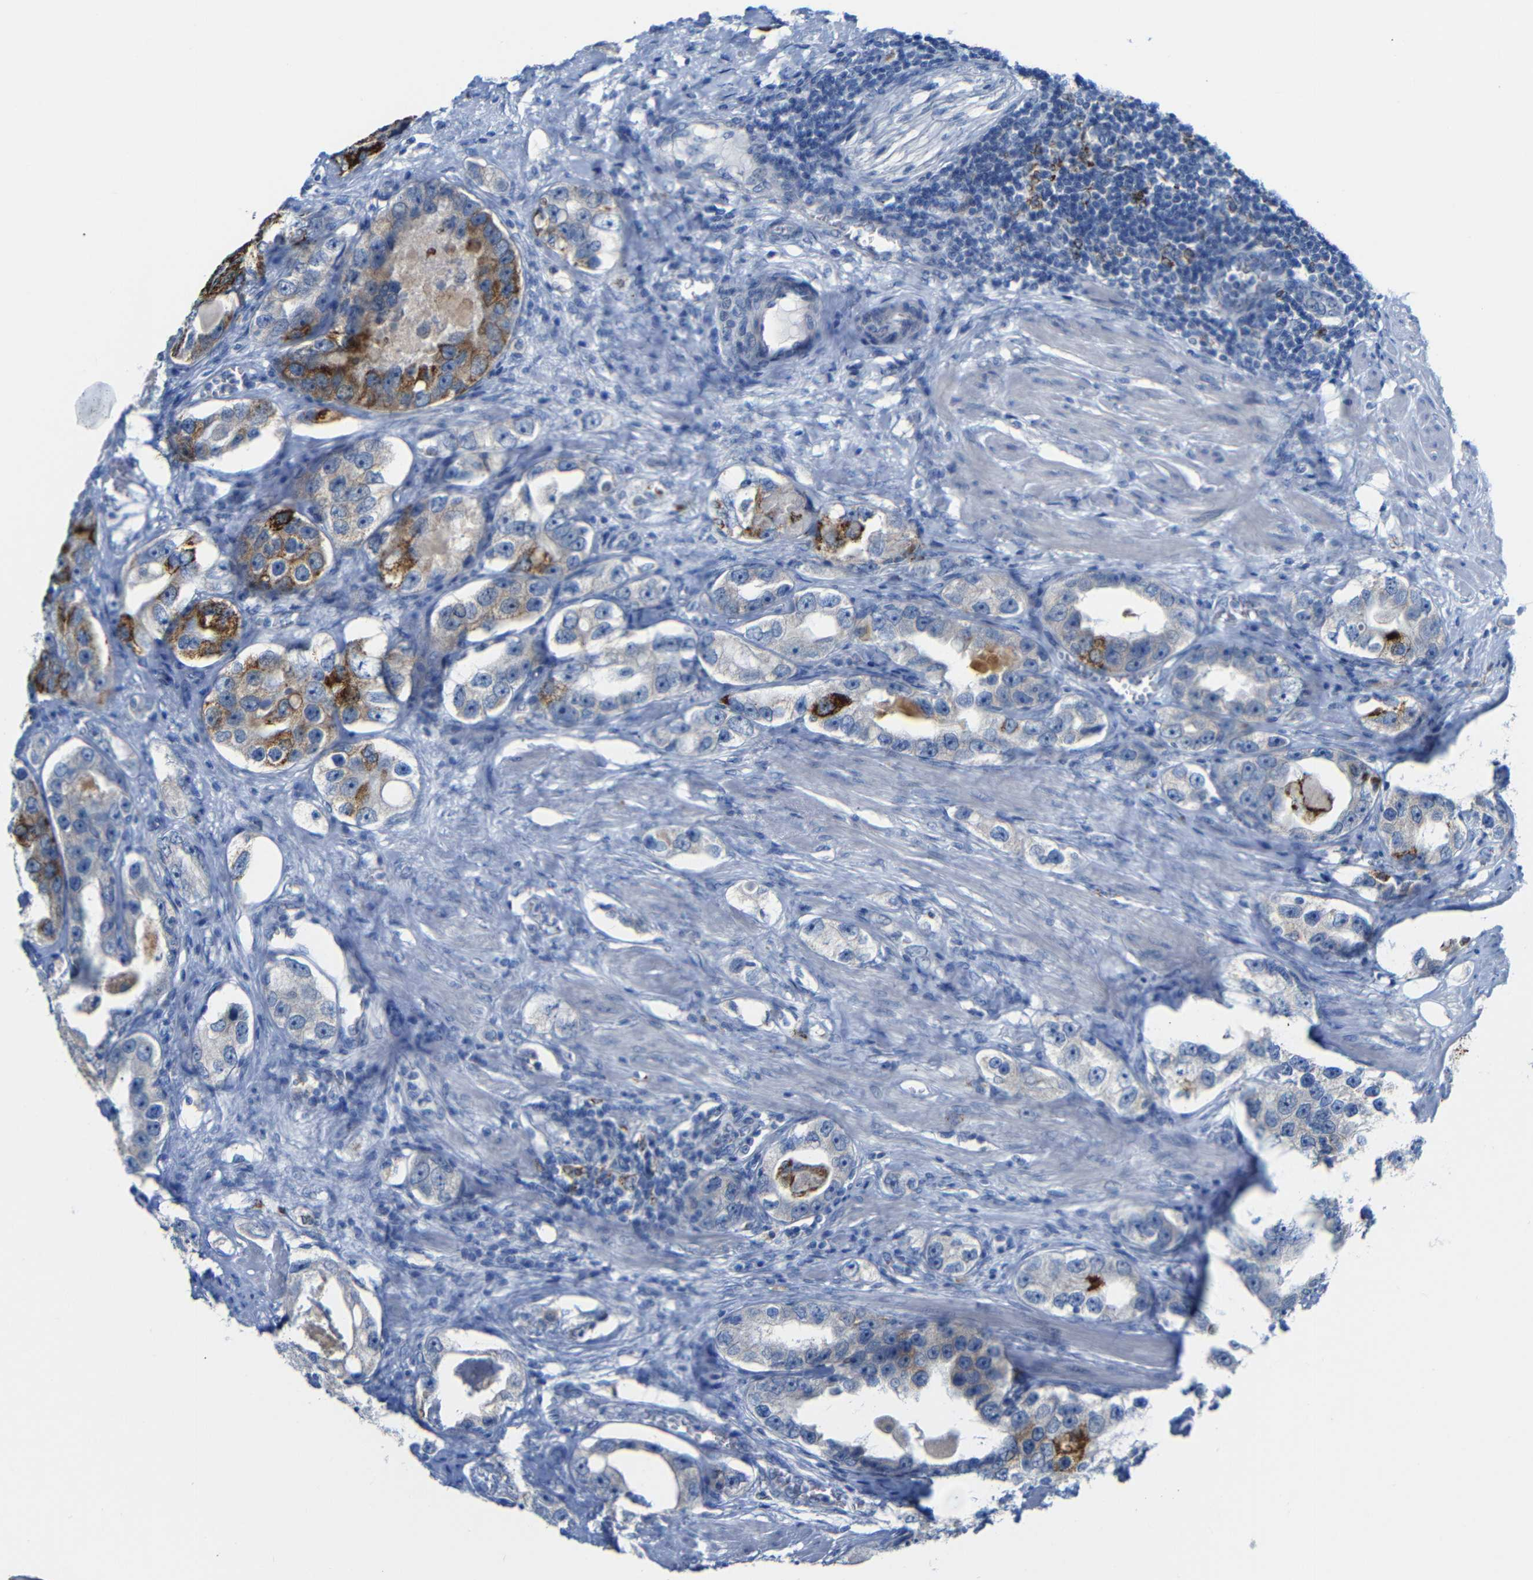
{"staining": {"intensity": "moderate", "quantity": "25%-75%", "location": "cytoplasmic/membranous"}, "tissue": "prostate cancer", "cell_type": "Tumor cells", "image_type": "cancer", "snomed": [{"axis": "morphology", "description": "Adenocarcinoma, High grade"}, {"axis": "topography", "description": "Prostate"}], "caption": "This micrograph demonstrates immunohistochemistry (IHC) staining of human high-grade adenocarcinoma (prostate), with medium moderate cytoplasmic/membranous expression in about 25%-75% of tumor cells.", "gene": "C15orf48", "patient": {"sex": "male", "age": 63}}